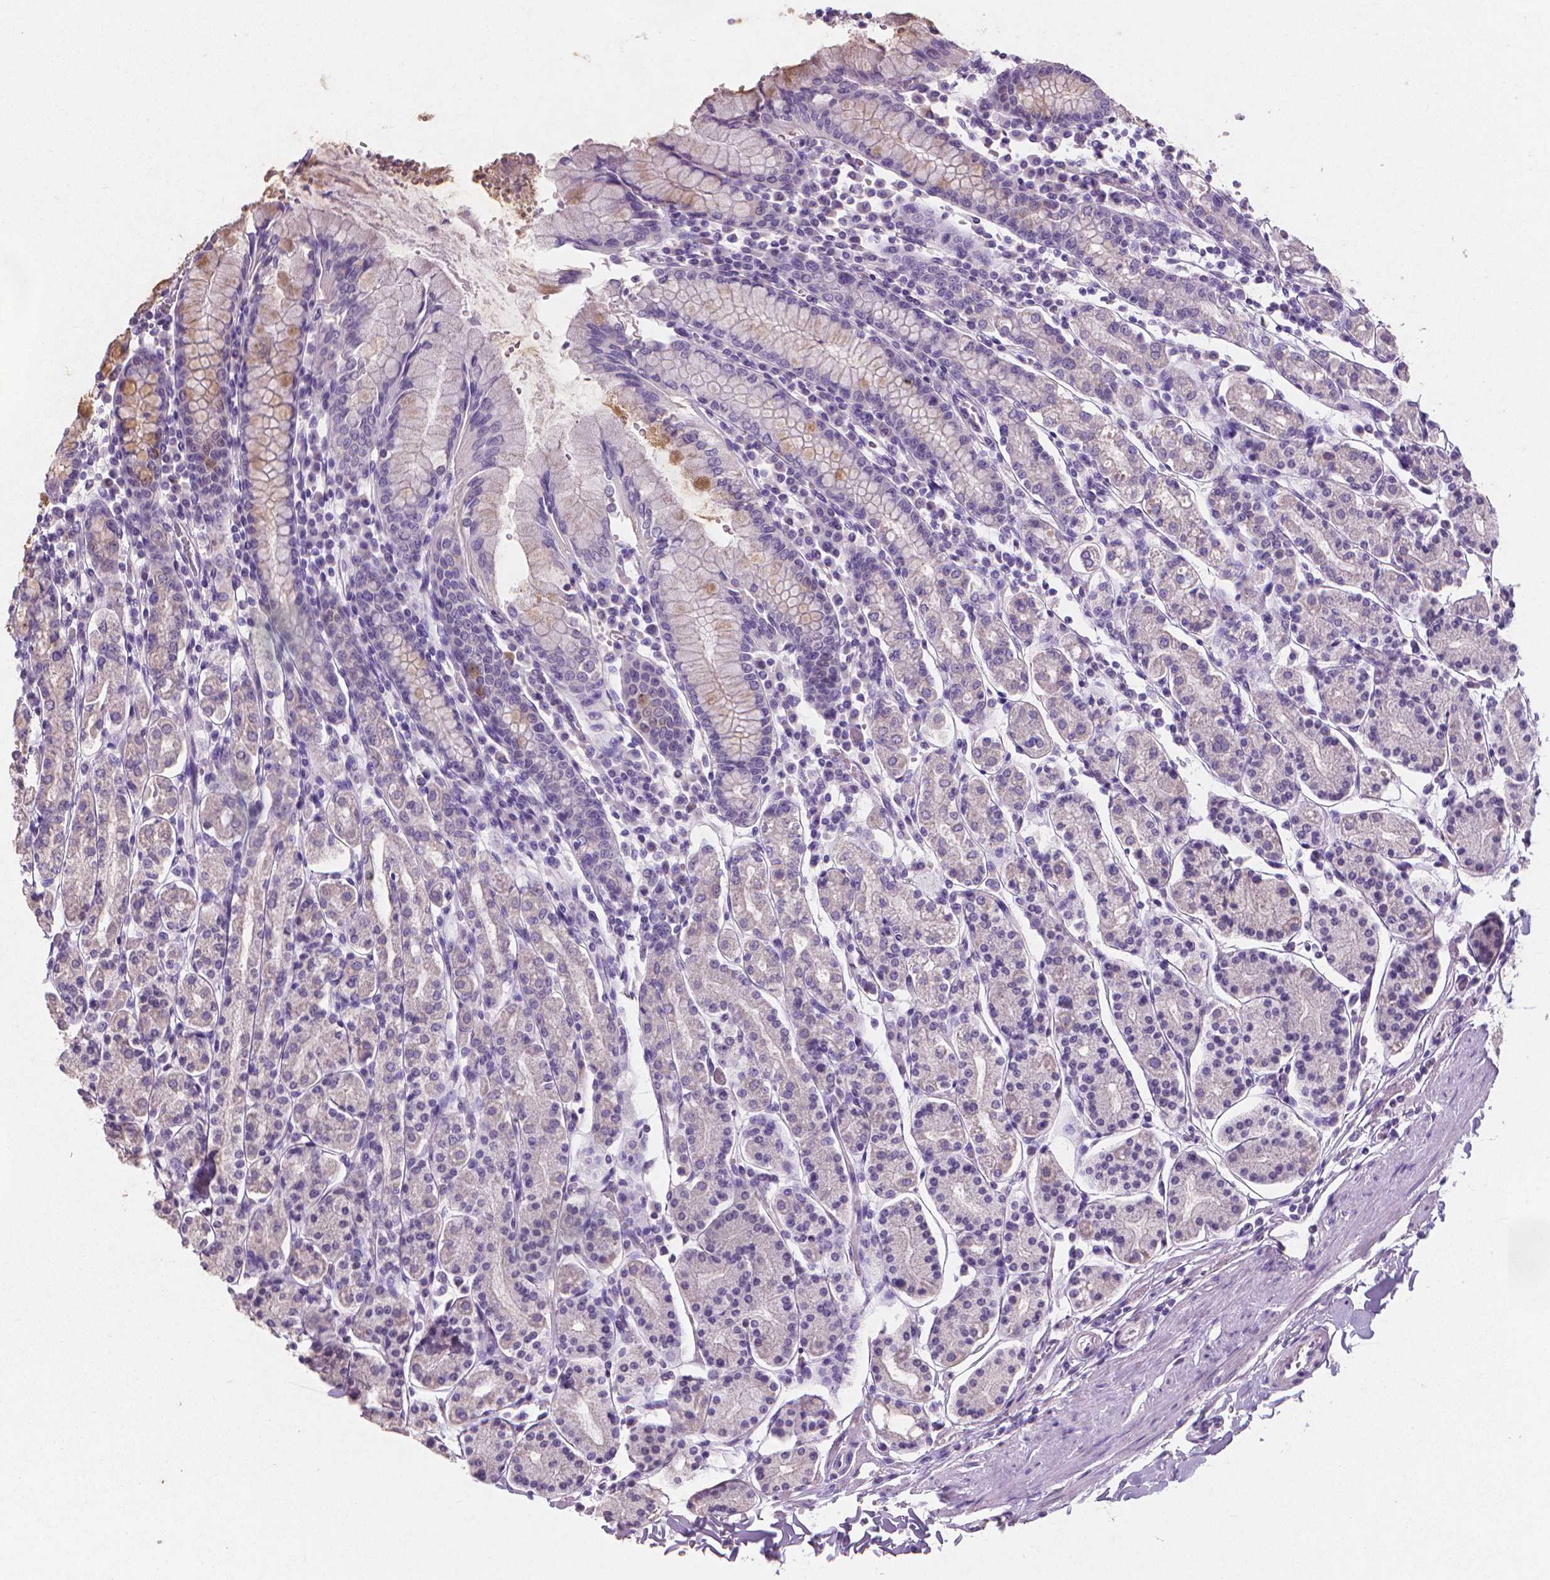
{"staining": {"intensity": "negative", "quantity": "none", "location": "none"}, "tissue": "stomach", "cell_type": "Glandular cells", "image_type": "normal", "snomed": [{"axis": "morphology", "description": "Normal tissue, NOS"}, {"axis": "topography", "description": "Stomach, upper"}, {"axis": "topography", "description": "Stomach"}], "caption": "High magnification brightfield microscopy of normal stomach stained with DAB (3,3'-diaminobenzidine) (brown) and counterstained with hematoxylin (blue): glandular cells show no significant positivity.", "gene": "XPNPEP2", "patient": {"sex": "male", "age": 62}}